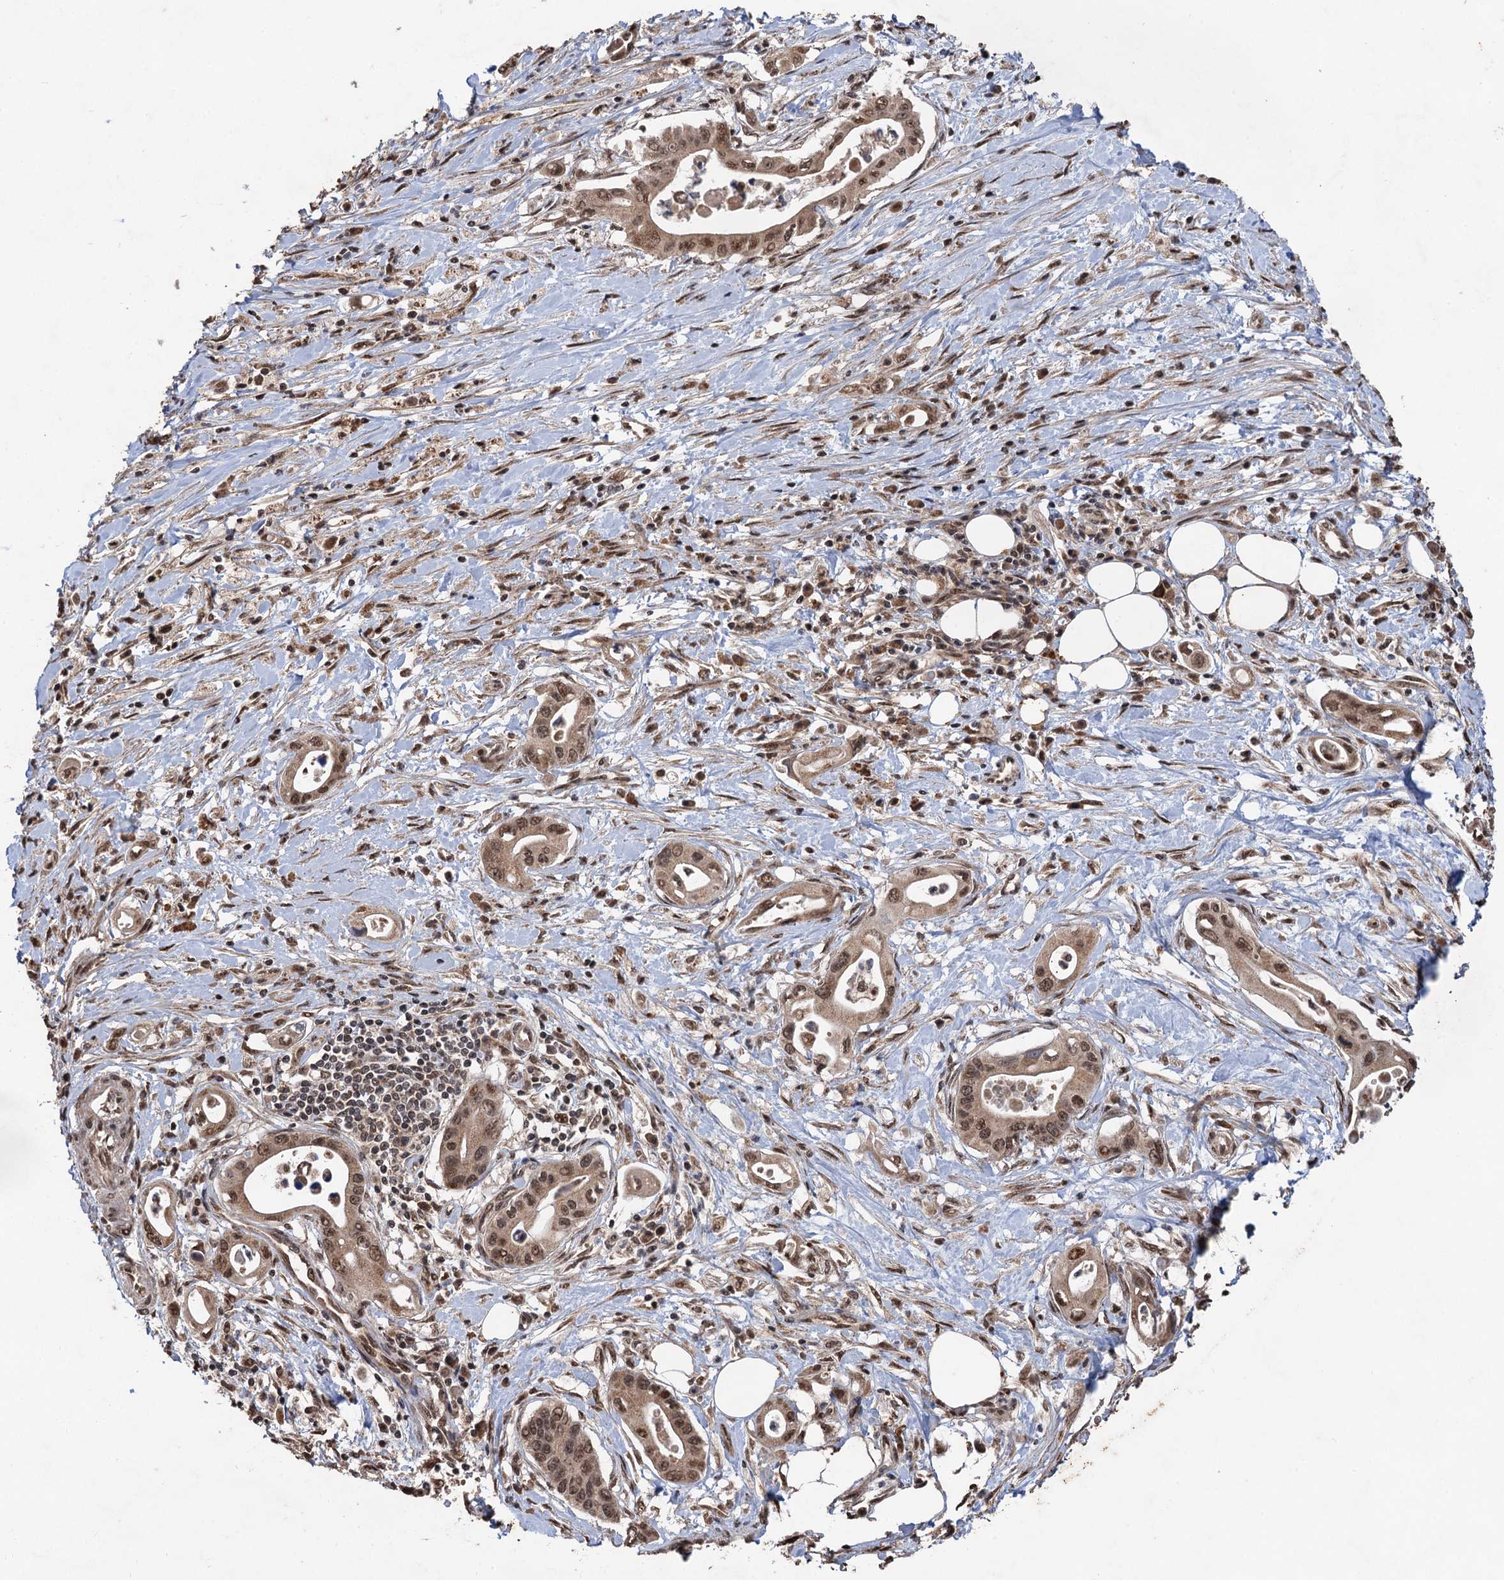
{"staining": {"intensity": "moderate", "quantity": ">75%", "location": "cytoplasmic/membranous,nuclear"}, "tissue": "pancreatic cancer", "cell_type": "Tumor cells", "image_type": "cancer", "snomed": [{"axis": "morphology", "description": "Adenocarcinoma, NOS"}, {"axis": "topography", "description": "Pancreas"}], "caption": "IHC of human pancreatic adenocarcinoma reveals medium levels of moderate cytoplasmic/membranous and nuclear expression in approximately >75% of tumor cells.", "gene": "REP15", "patient": {"sex": "female", "age": 77}}